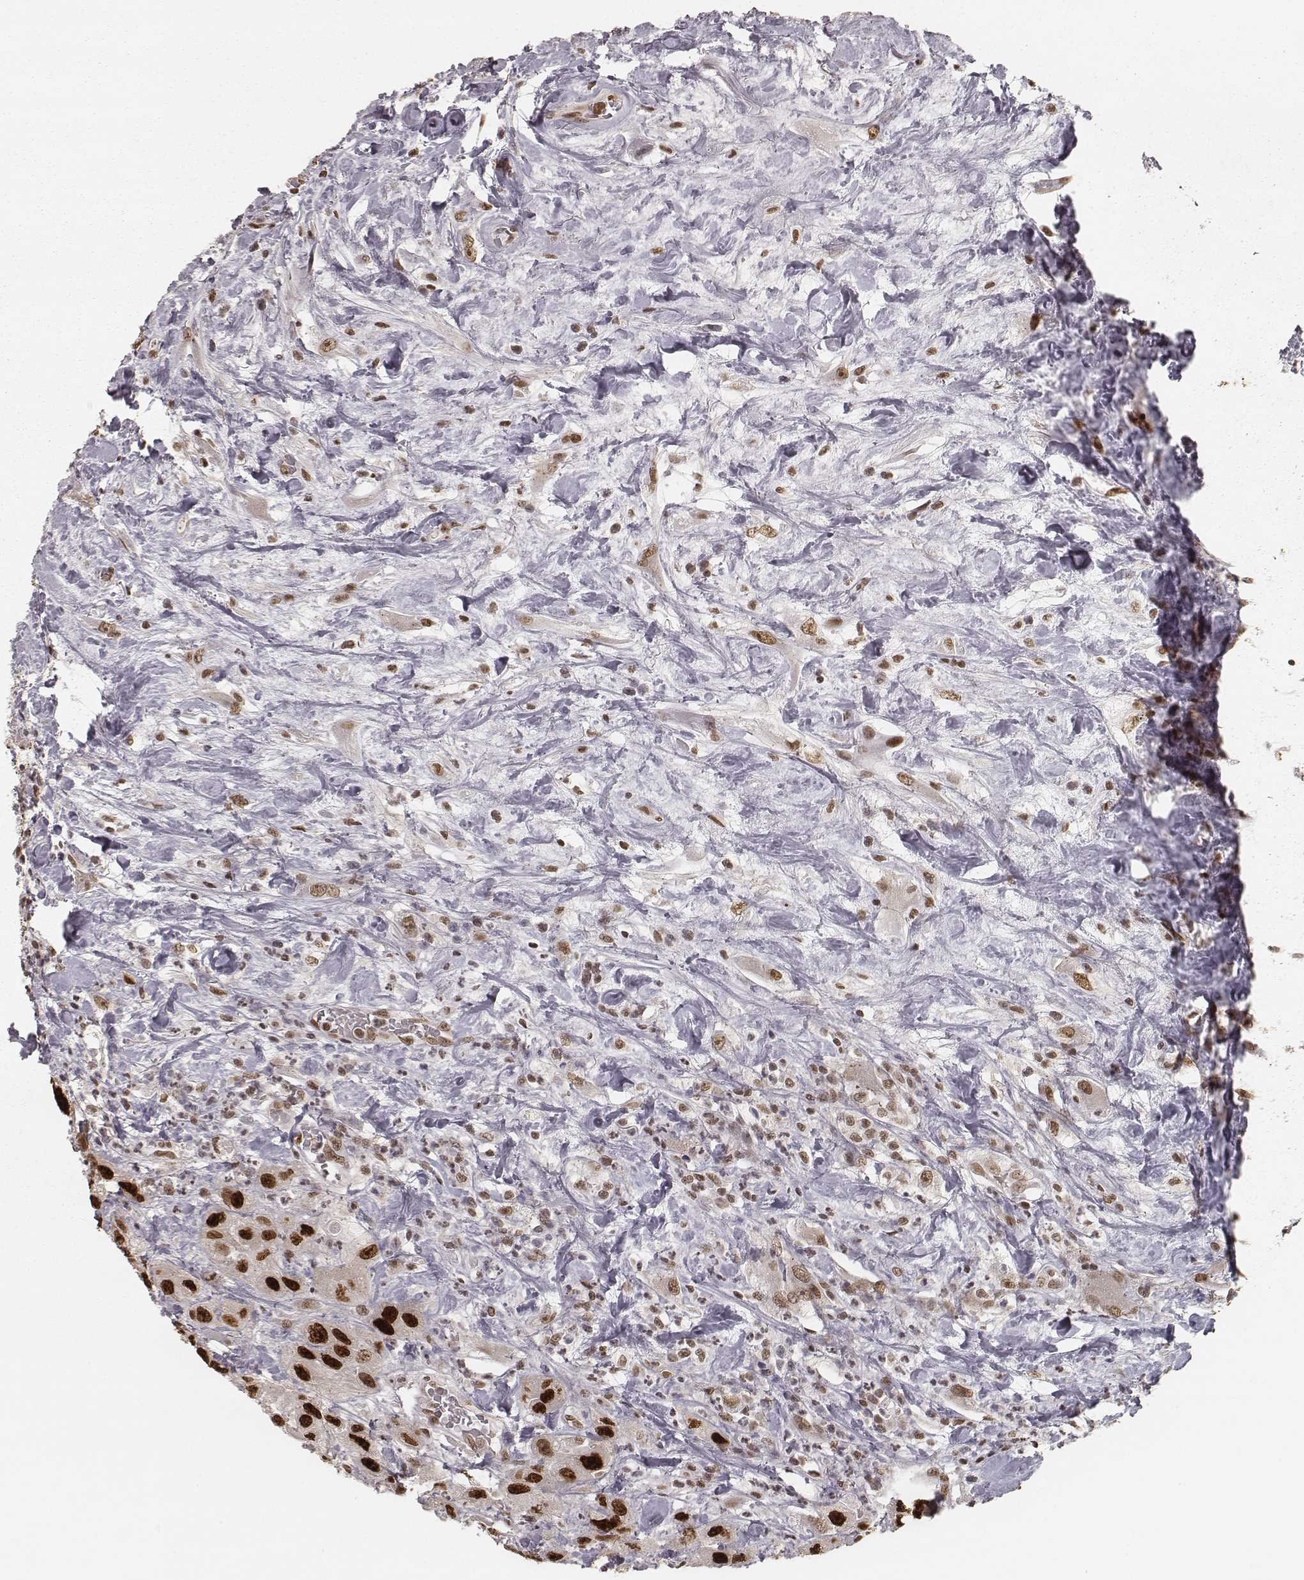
{"staining": {"intensity": "strong", "quantity": ">75%", "location": "nuclear"}, "tissue": "urothelial cancer", "cell_type": "Tumor cells", "image_type": "cancer", "snomed": [{"axis": "morphology", "description": "Urothelial carcinoma, High grade"}, {"axis": "topography", "description": "Urinary bladder"}], "caption": "High-grade urothelial carcinoma stained with a protein marker reveals strong staining in tumor cells.", "gene": "HMGA2", "patient": {"sex": "male", "age": 79}}